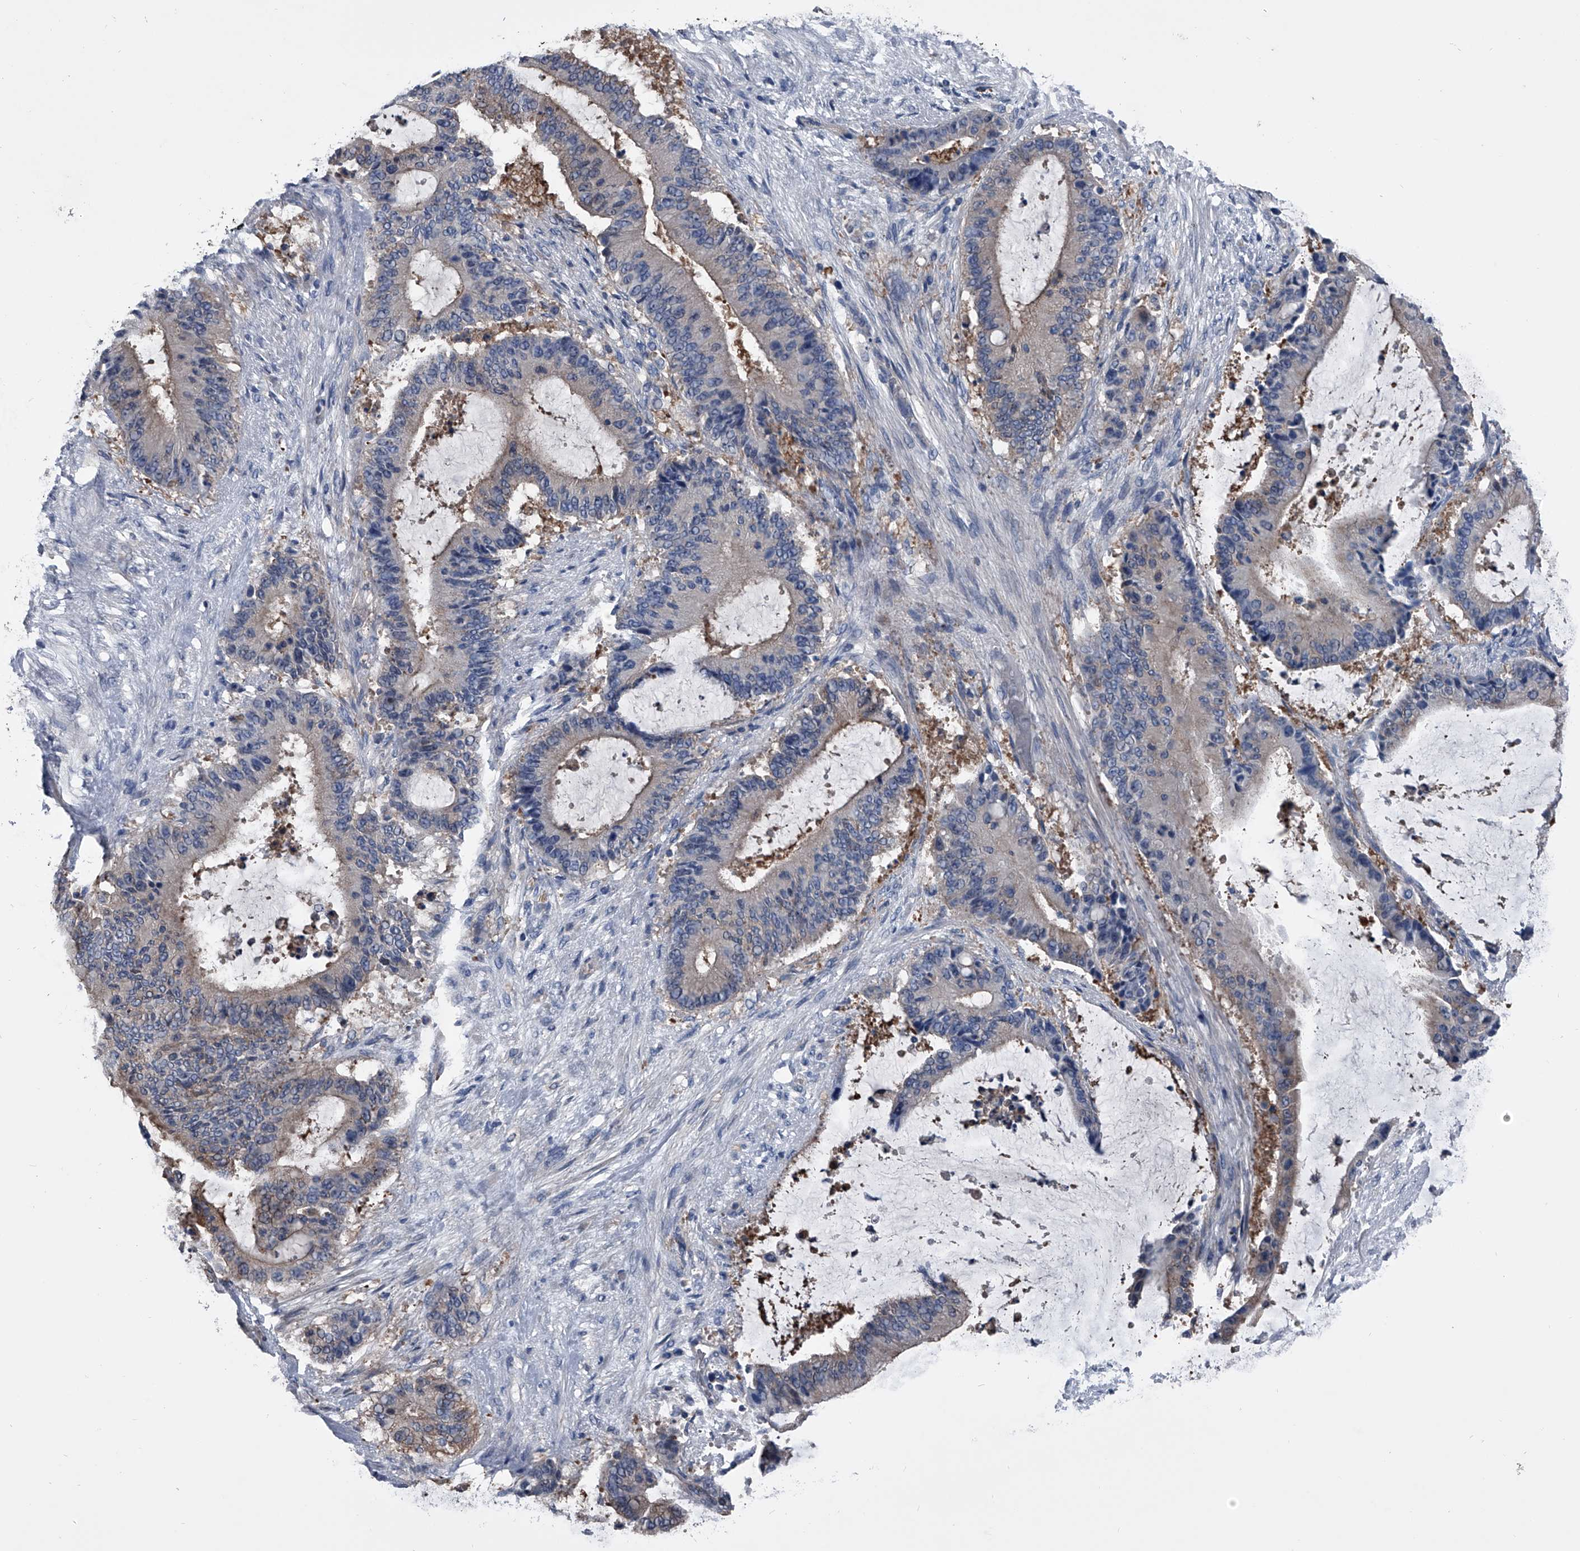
{"staining": {"intensity": "weak", "quantity": "25%-75%", "location": "cytoplasmic/membranous"}, "tissue": "liver cancer", "cell_type": "Tumor cells", "image_type": "cancer", "snomed": [{"axis": "morphology", "description": "Normal tissue, NOS"}, {"axis": "morphology", "description": "Cholangiocarcinoma"}, {"axis": "topography", "description": "Liver"}, {"axis": "topography", "description": "Peripheral nerve tissue"}], "caption": "Human liver cancer stained for a protein (brown) exhibits weak cytoplasmic/membranous positive staining in approximately 25%-75% of tumor cells.", "gene": "KIF13A", "patient": {"sex": "female", "age": 73}}